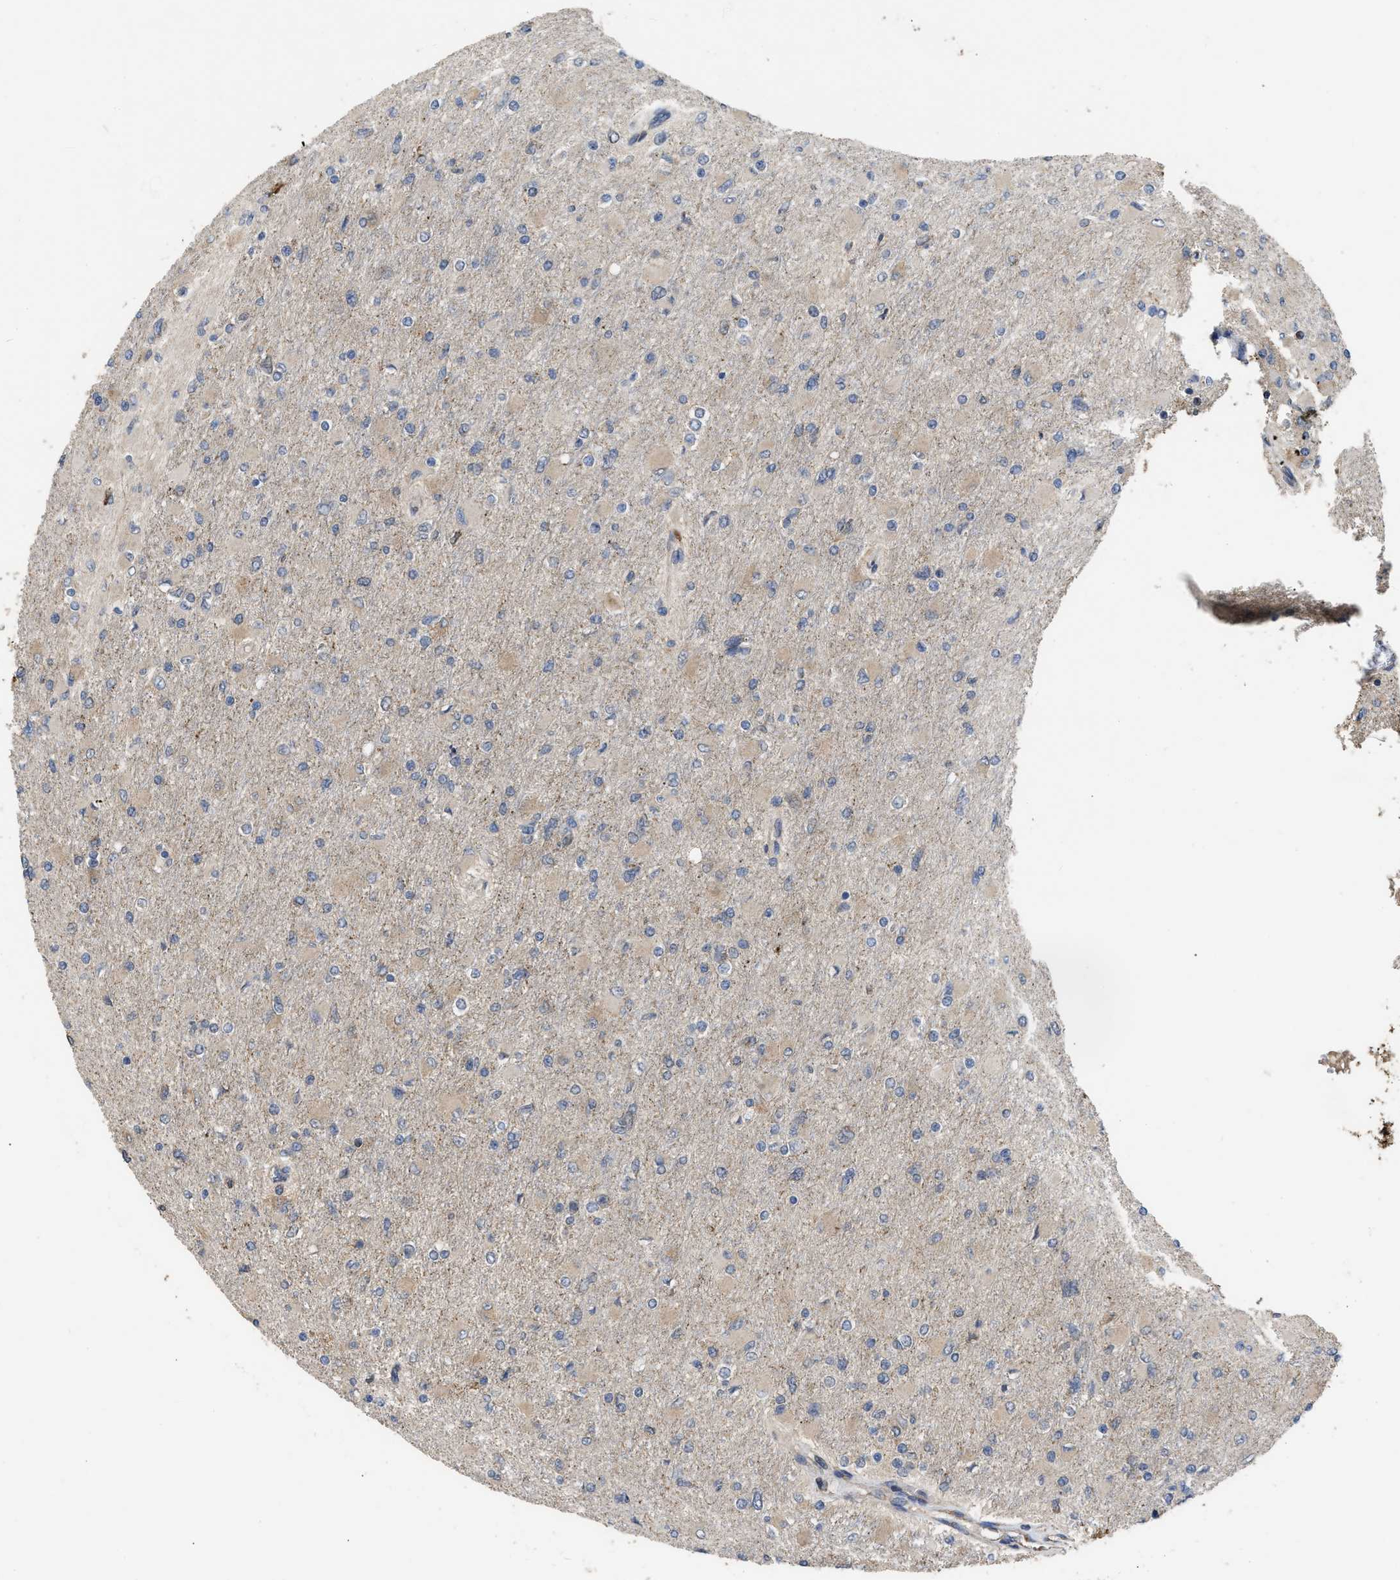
{"staining": {"intensity": "weak", "quantity": "25%-75%", "location": "cytoplasmic/membranous"}, "tissue": "glioma", "cell_type": "Tumor cells", "image_type": "cancer", "snomed": [{"axis": "morphology", "description": "Glioma, malignant, High grade"}, {"axis": "topography", "description": "Cerebral cortex"}], "caption": "DAB immunohistochemical staining of human high-grade glioma (malignant) reveals weak cytoplasmic/membranous protein expression in approximately 25%-75% of tumor cells.", "gene": "AK2", "patient": {"sex": "female", "age": 36}}